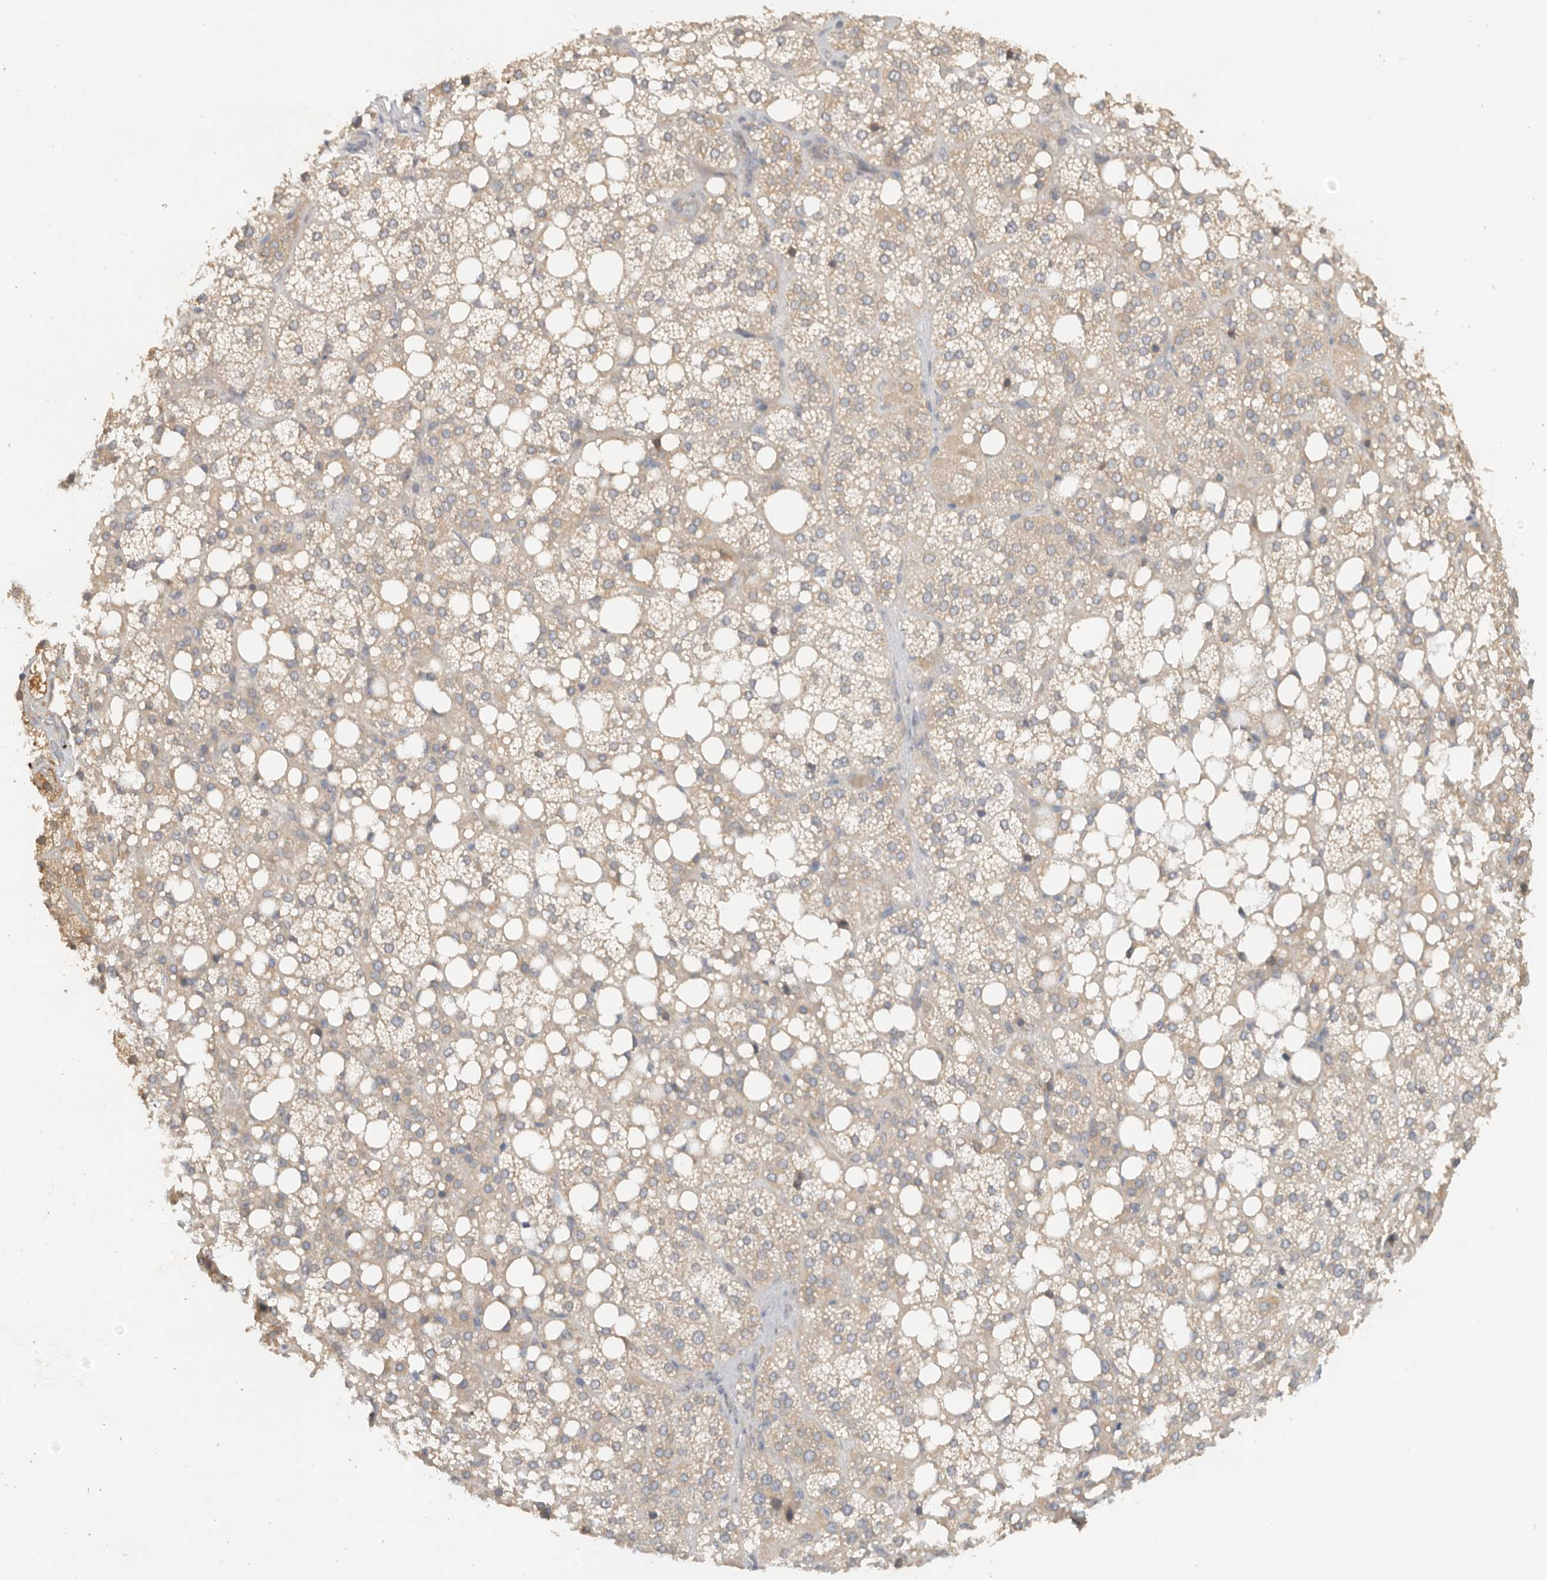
{"staining": {"intensity": "moderate", "quantity": "25%-75%", "location": "cytoplasmic/membranous"}, "tissue": "adrenal gland", "cell_type": "Glandular cells", "image_type": "normal", "snomed": [{"axis": "morphology", "description": "Normal tissue, NOS"}, {"axis": "topography", "description": "Adrenal gland"}], "caption": "Moderate cytoplasmic/membranous staining is seen in approximately 25%-75% of glandular cells in unremarkable adrenal gland. (Stains: DAB (3,3'-diaminobenzidine) in brown, nuclei in blue, Microscopy: brightfield microscopy at high magnification).", "gene": "PUM1", "patient": {"sex": "female", "age": 59}}